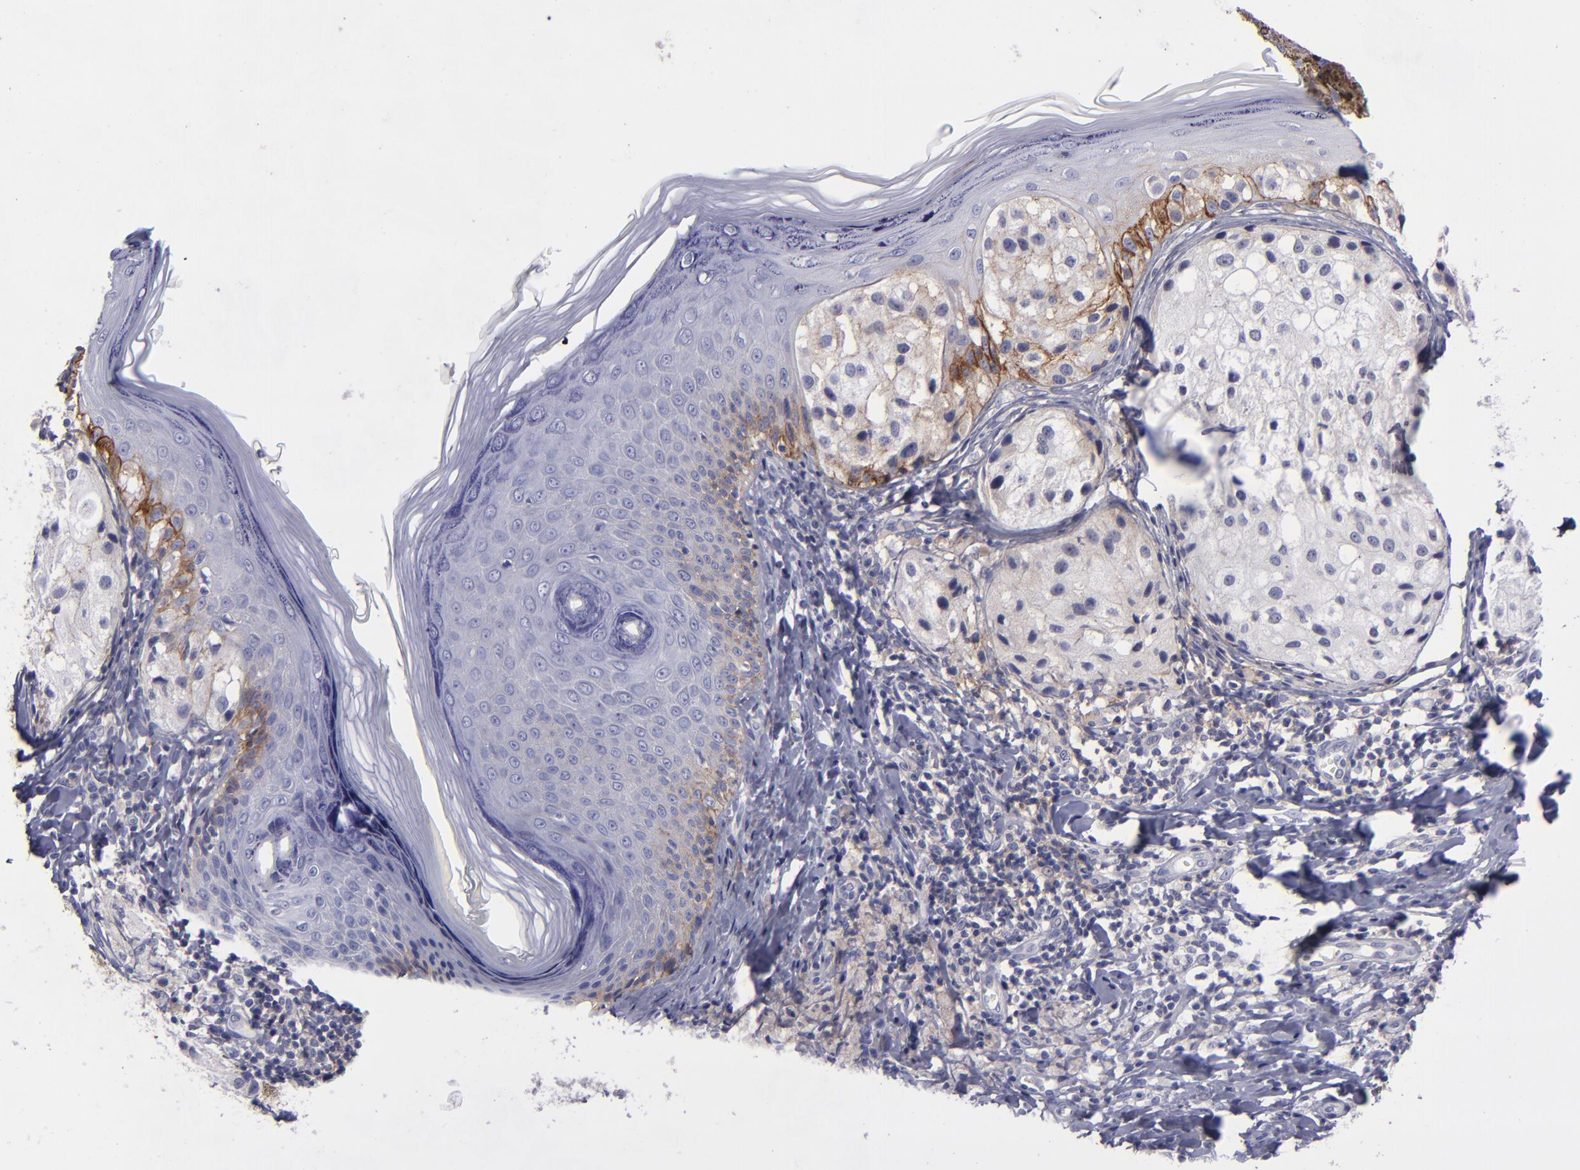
{"staining": {"intensity": "moderate", "quantity": "<25%", "location": "cytoplasmic/membranous"}, "tissue": "melanoma", "cell_type": "Tumor cells", "image_type": "cancer", "snomed": [{"axis": "morphology", "description": "Malignant melanoma, NOS"}, {"axis": "topography", "description": "Skin"}], "caption": "The photomicrograph exhibits staining of melanoma, revealing moderate cytoplasmic/membranous protein positivity (brown color) within tumor cells. The staining was performed using DAB (3,3'-diaminobenzidine), with brown indicating positive protein expression. Nuclei are stained blue with hematoxylin.", "gene": "BSG", "patient": {"sex": "male", "age": 23}}